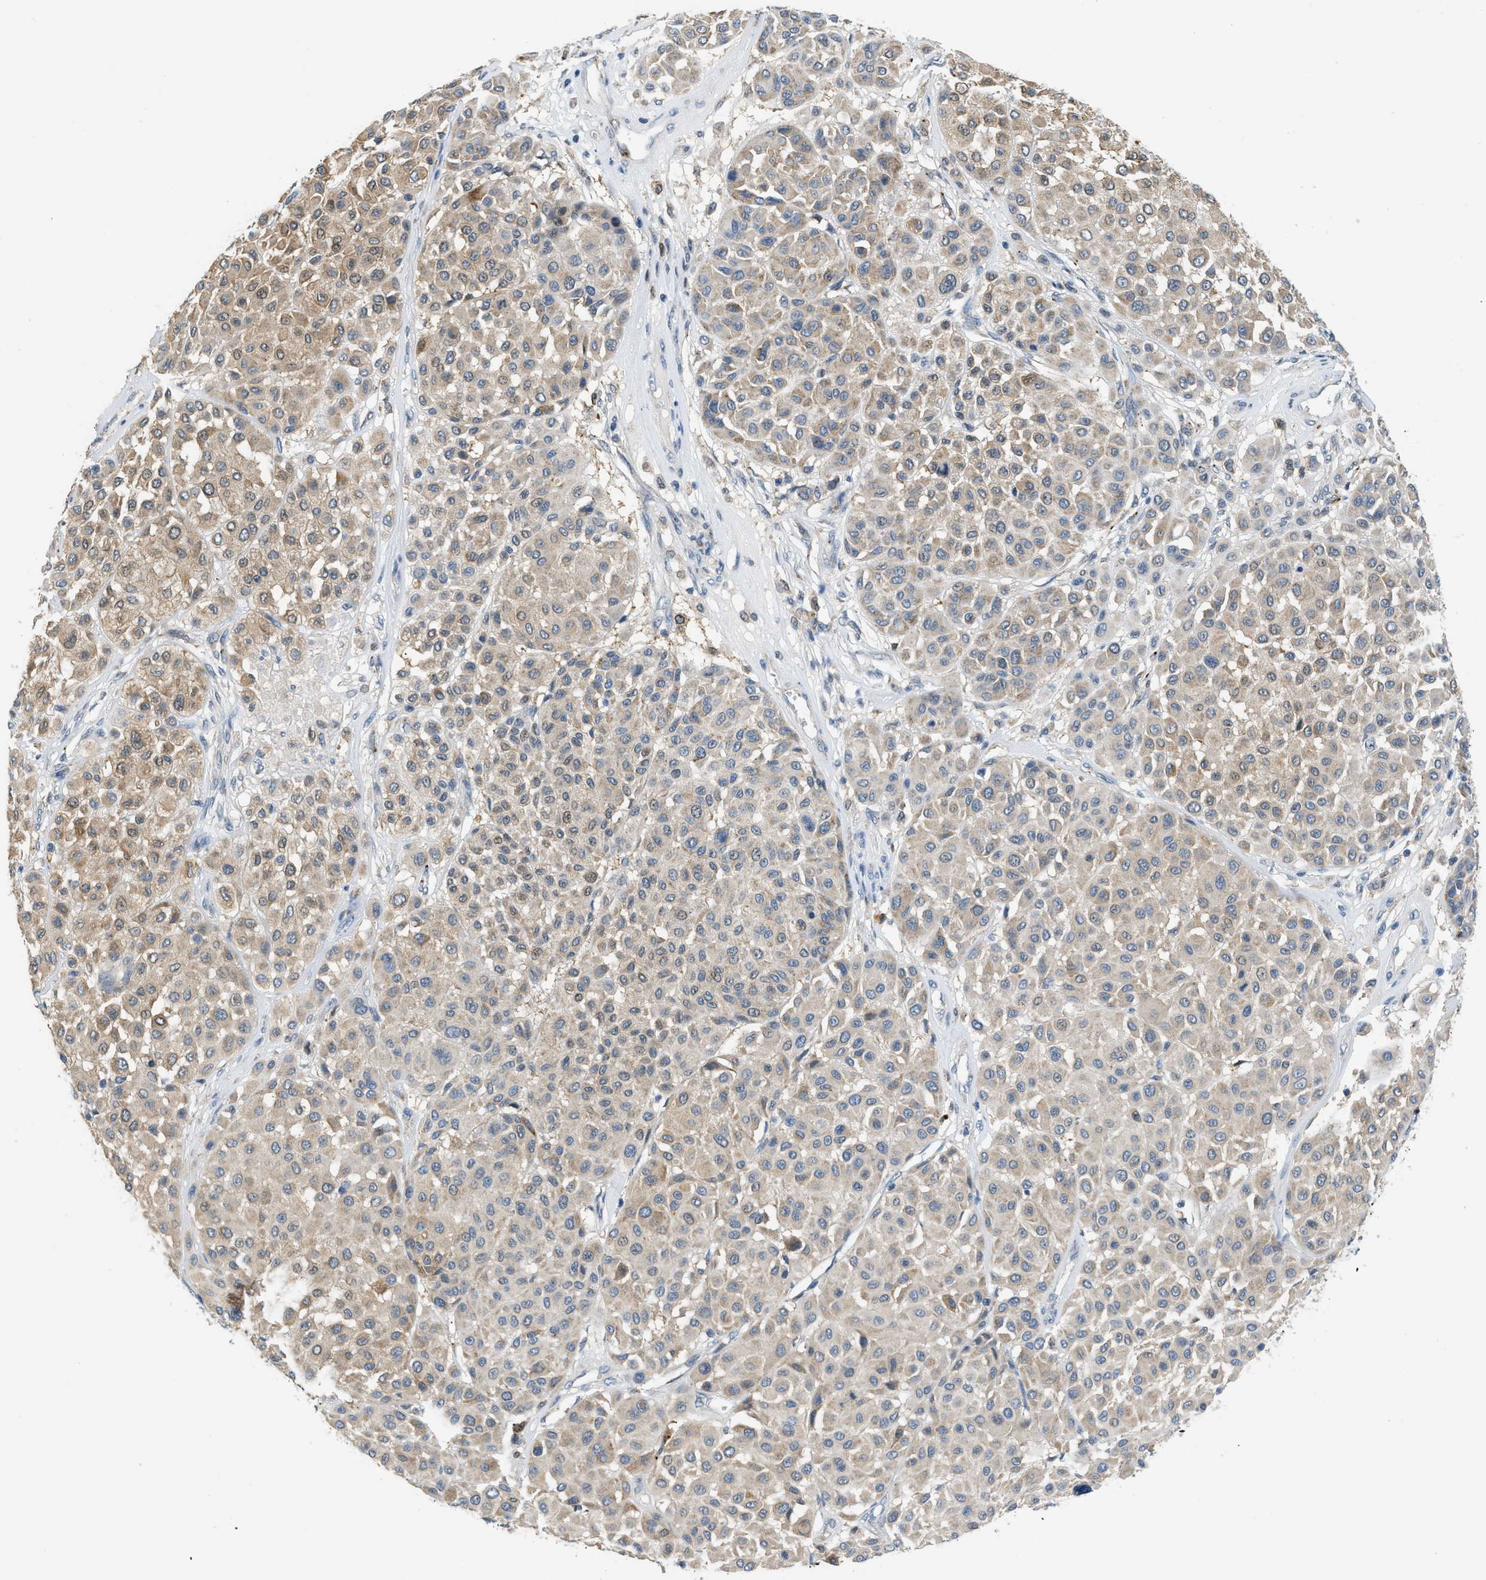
{"staining": {"intensity": "weak", "quantity": ">75%", "location": "cytoplasmic/membranous"}, "tissue": "melanoma", "cell_type": "Tumor cells", "image_type": "cancer", "snomed": [{"axis": "morphology", "description": "Malignant melanoma, Metastatic site"}, {"axis": "topography", "description": "Soft tissue"}], "caption": "Immunohistochemistry (IHC) staining of melanoma, which shows low levels of weak cytoplasmic/membranous positivity in approximately >75% of tumor cells indicating weak cytoplasmic/membranous protein positivity. The staining was performed using DAB (3,3'-diaminobenzidine) (brown) for protein detection and nuclei were counterstained in hematoxylin (blue).", "gene": "TOMM34", "patient": {"sex": "male", "age": 41}}